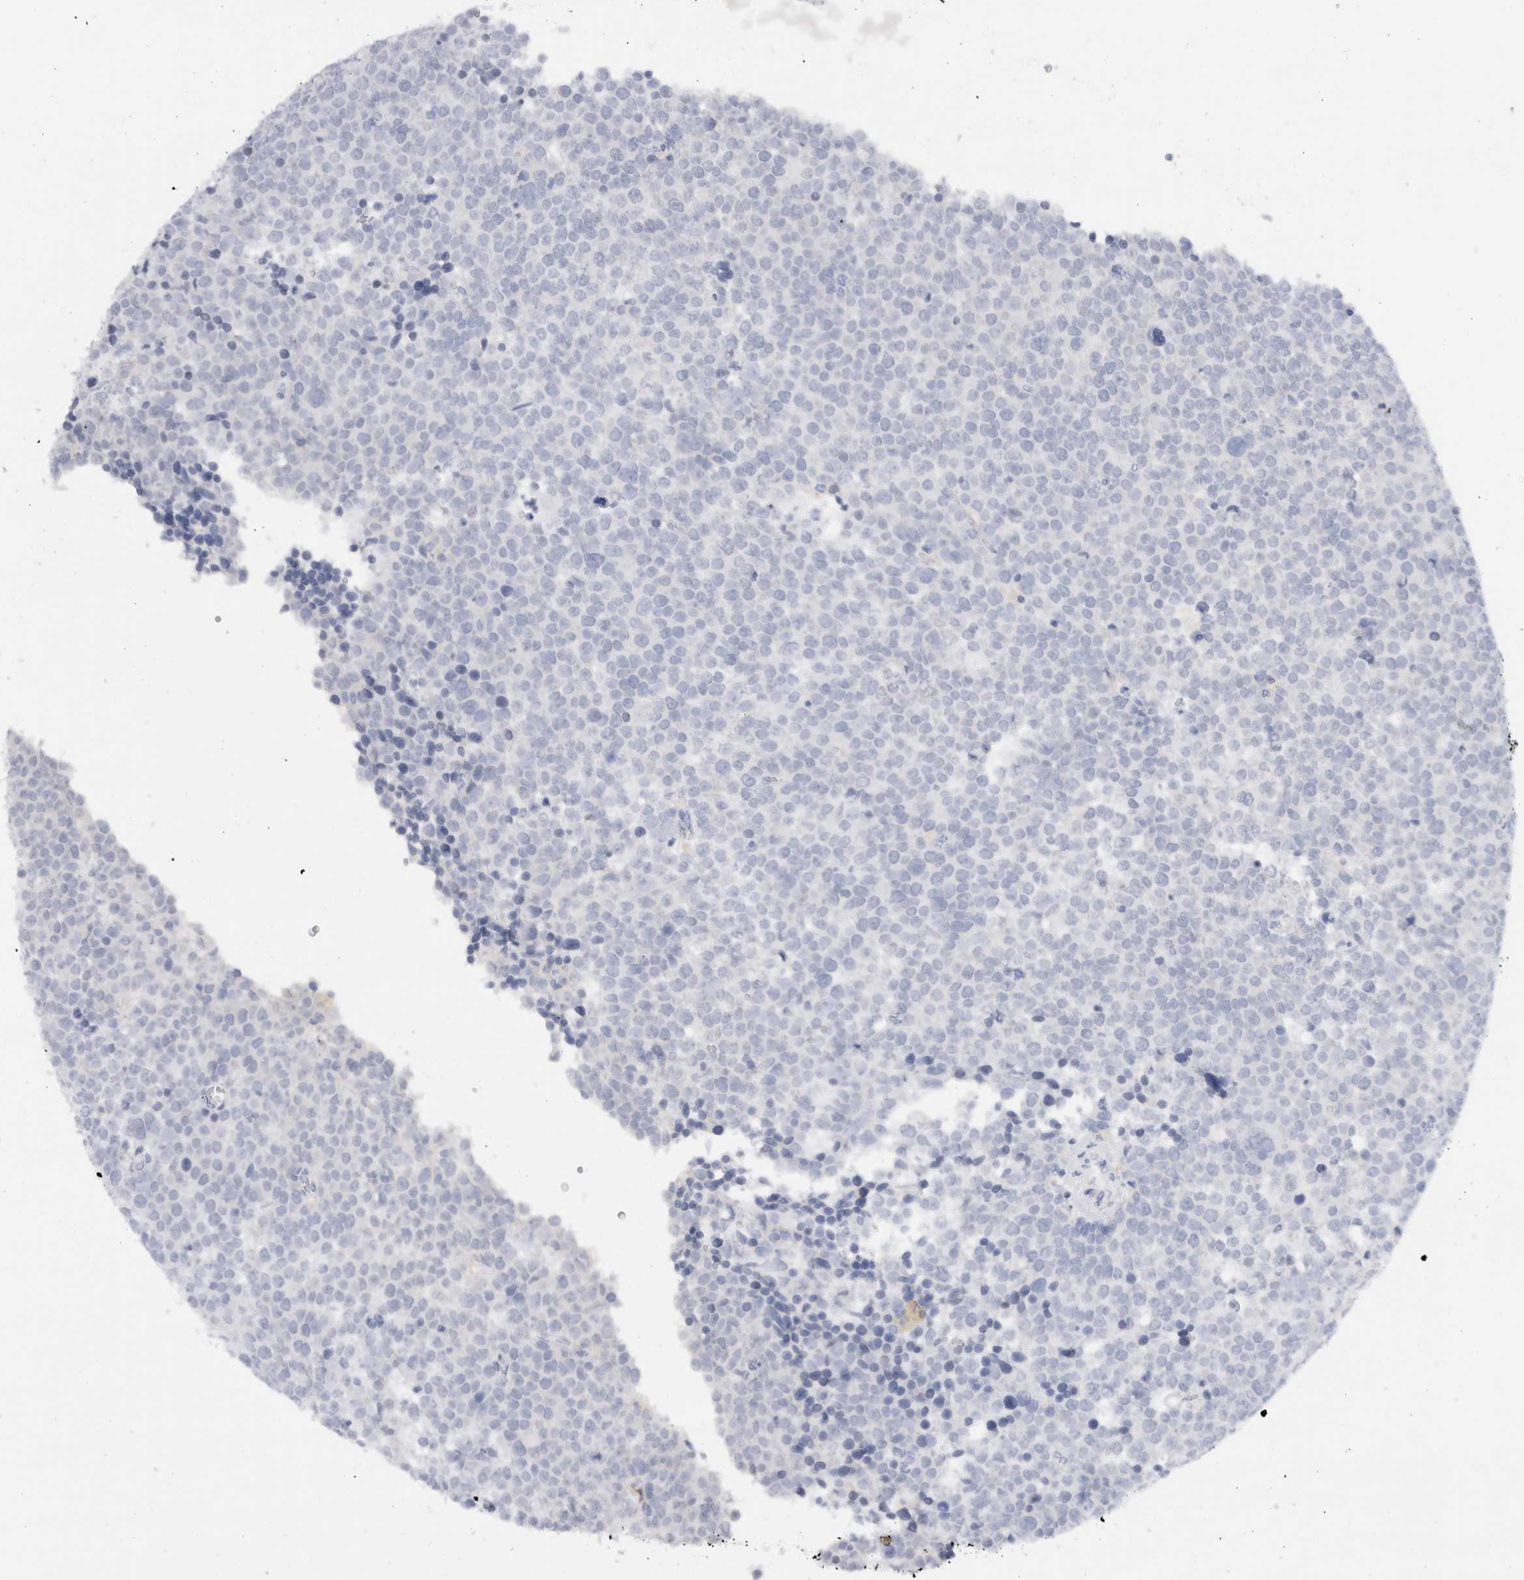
{"staining": {"intensity": "negative", "quantity": "none", "location": "none"}, "tissue": "testis cancer", "cell_type": "Tumor cells", "image_type": "cancer", "snomed": [{"axis": "morphology", "description": "Seminoma, NOS"}, {"axis": "topography", "description": "Testis"}], "caption": "This is an immunohistochemistry (IHC) micrograph of human testis seminoma. There is no staining in tumor cells.", "gene": "ADAM30", "patient": {"sex": "male", "age": 71}}